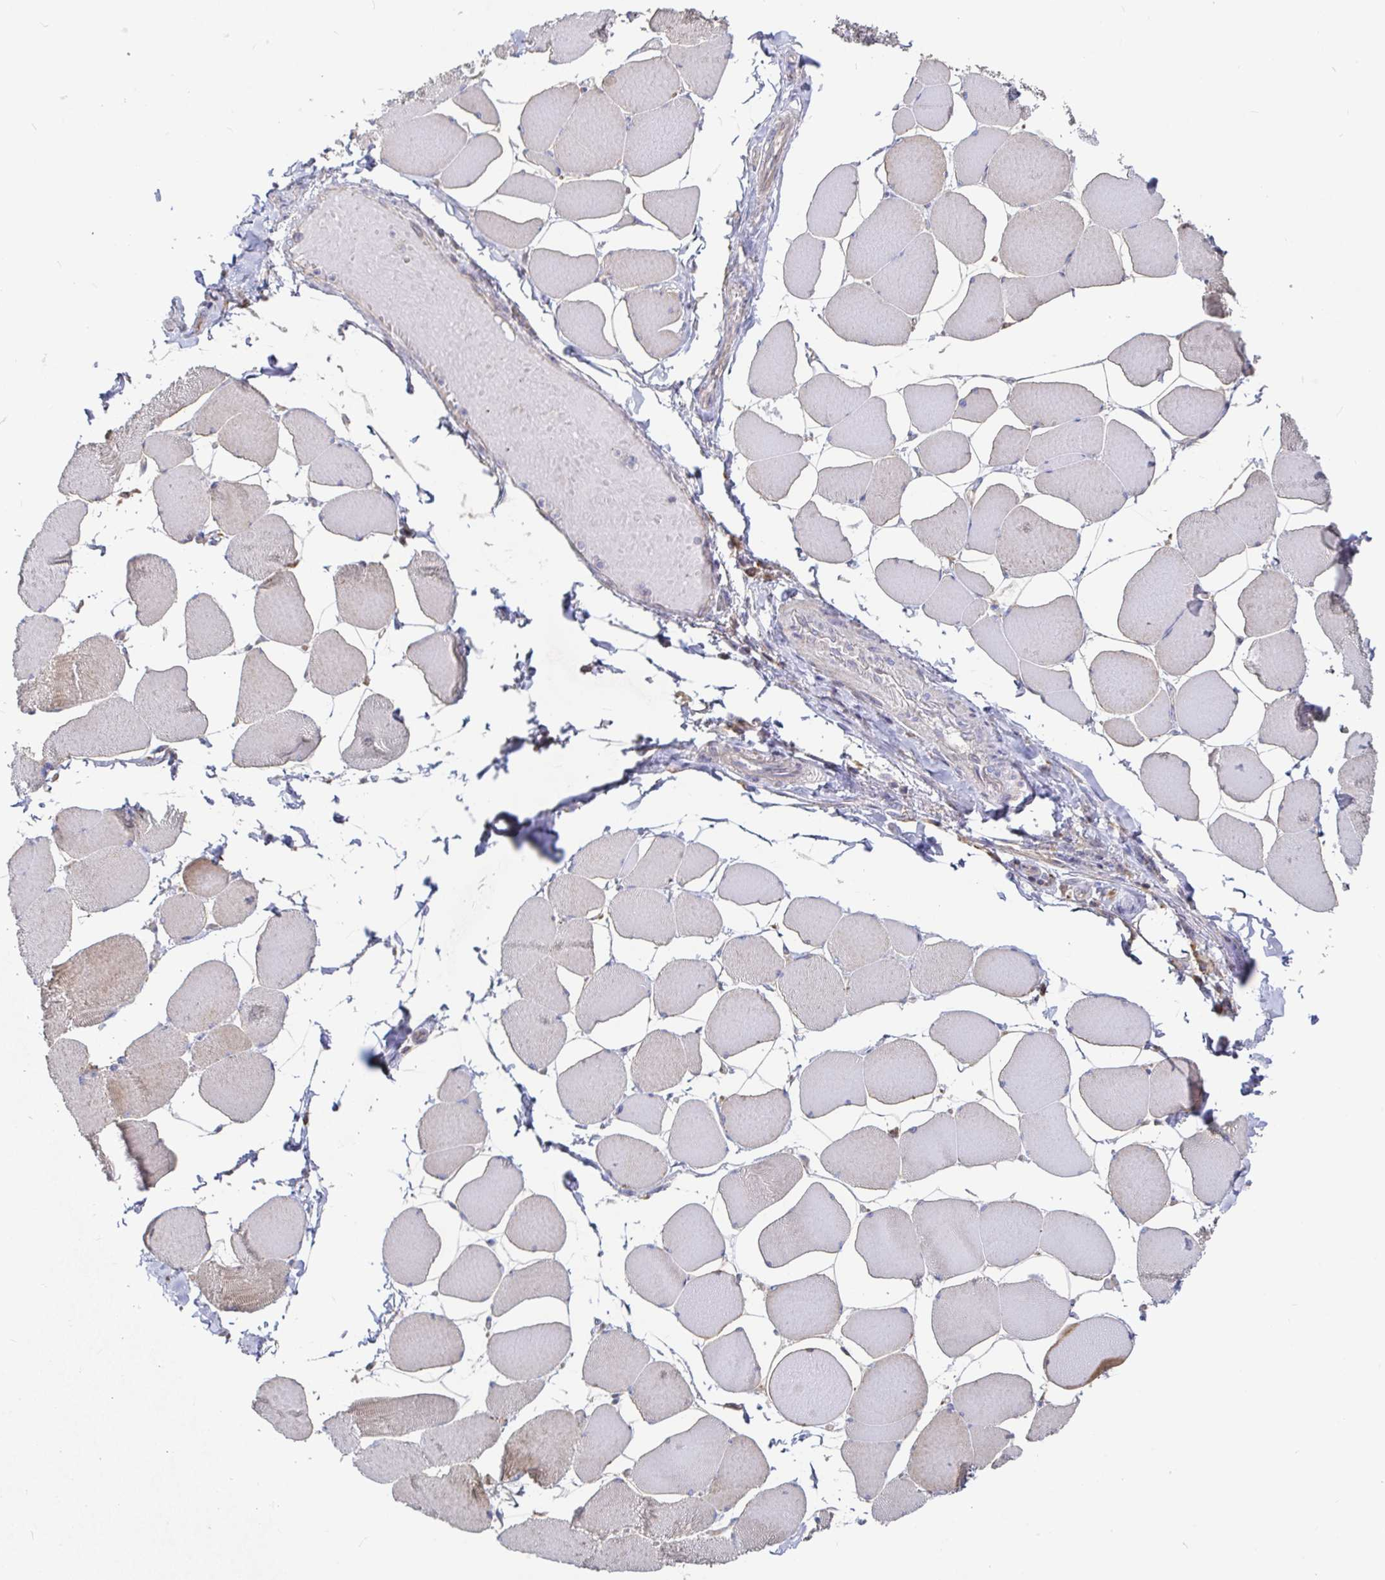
{"staining": {"intensity": "weak", "quantity": "25%-75%", "location": "cytoplasmic/membranous"}, "tissue": "skeletal muscle", "cell_type": "Myocytes", "image_type": "normal", "snomed": [{"axis": "morphology", "description": "Normal tissue, NOS"}, {"axis": "topography", "description": "Skeletal muscle"}], "caption": "Brown immunohistochemical staining in normal skeletal muscle shows weak cytoplasmic/membranous expression in about 25%-75% of myocytes.", "gene": "IRAK2", "patient": {"sex": "female", "age": 75}}